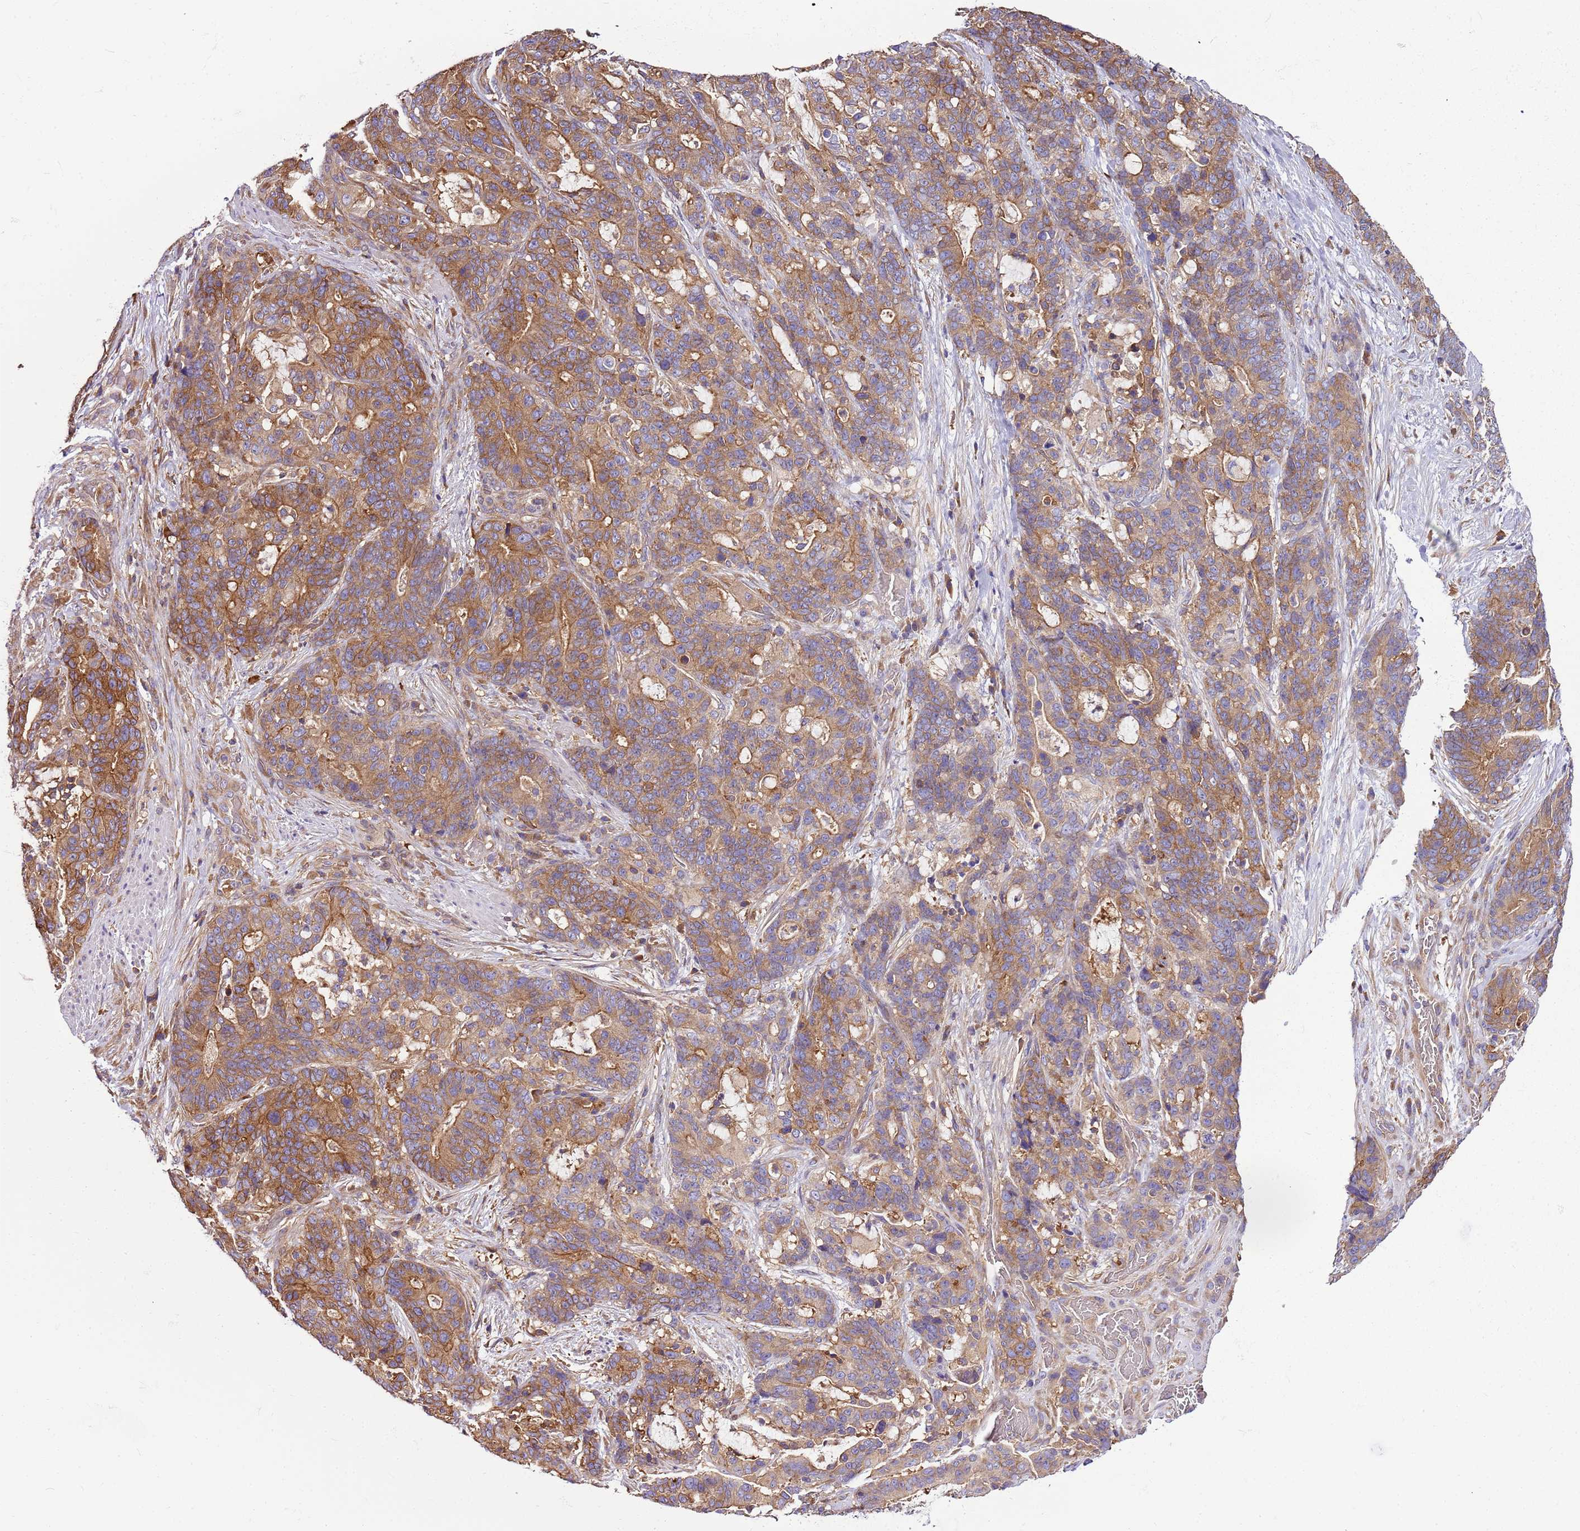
{"staining": {"intensity": "moderate", "quantity": ">75%", "location": "cytoplasmic/membranous"}, "tissue": "stomach cancer", "cell_type": "Tumor cells", "image_type": "cancer", "snomed": [{"axis": "morphology", "description": "Normal tissue, NOS"}, {"axis": "morphology", "description": "Adenocarcinoma, NOS"}, {"axis": "topography", "description": "Stomach"}], "caption": "This histopathology image shows immunohistochemistry (IHC) staining of human stomach adenocarcinoma, with medium moderate cytoplasmic/membranous staining in approximately >75% of tumor cells.", "gene": "ATXN2L", "patient": {"sex": "female", "age": 64}}